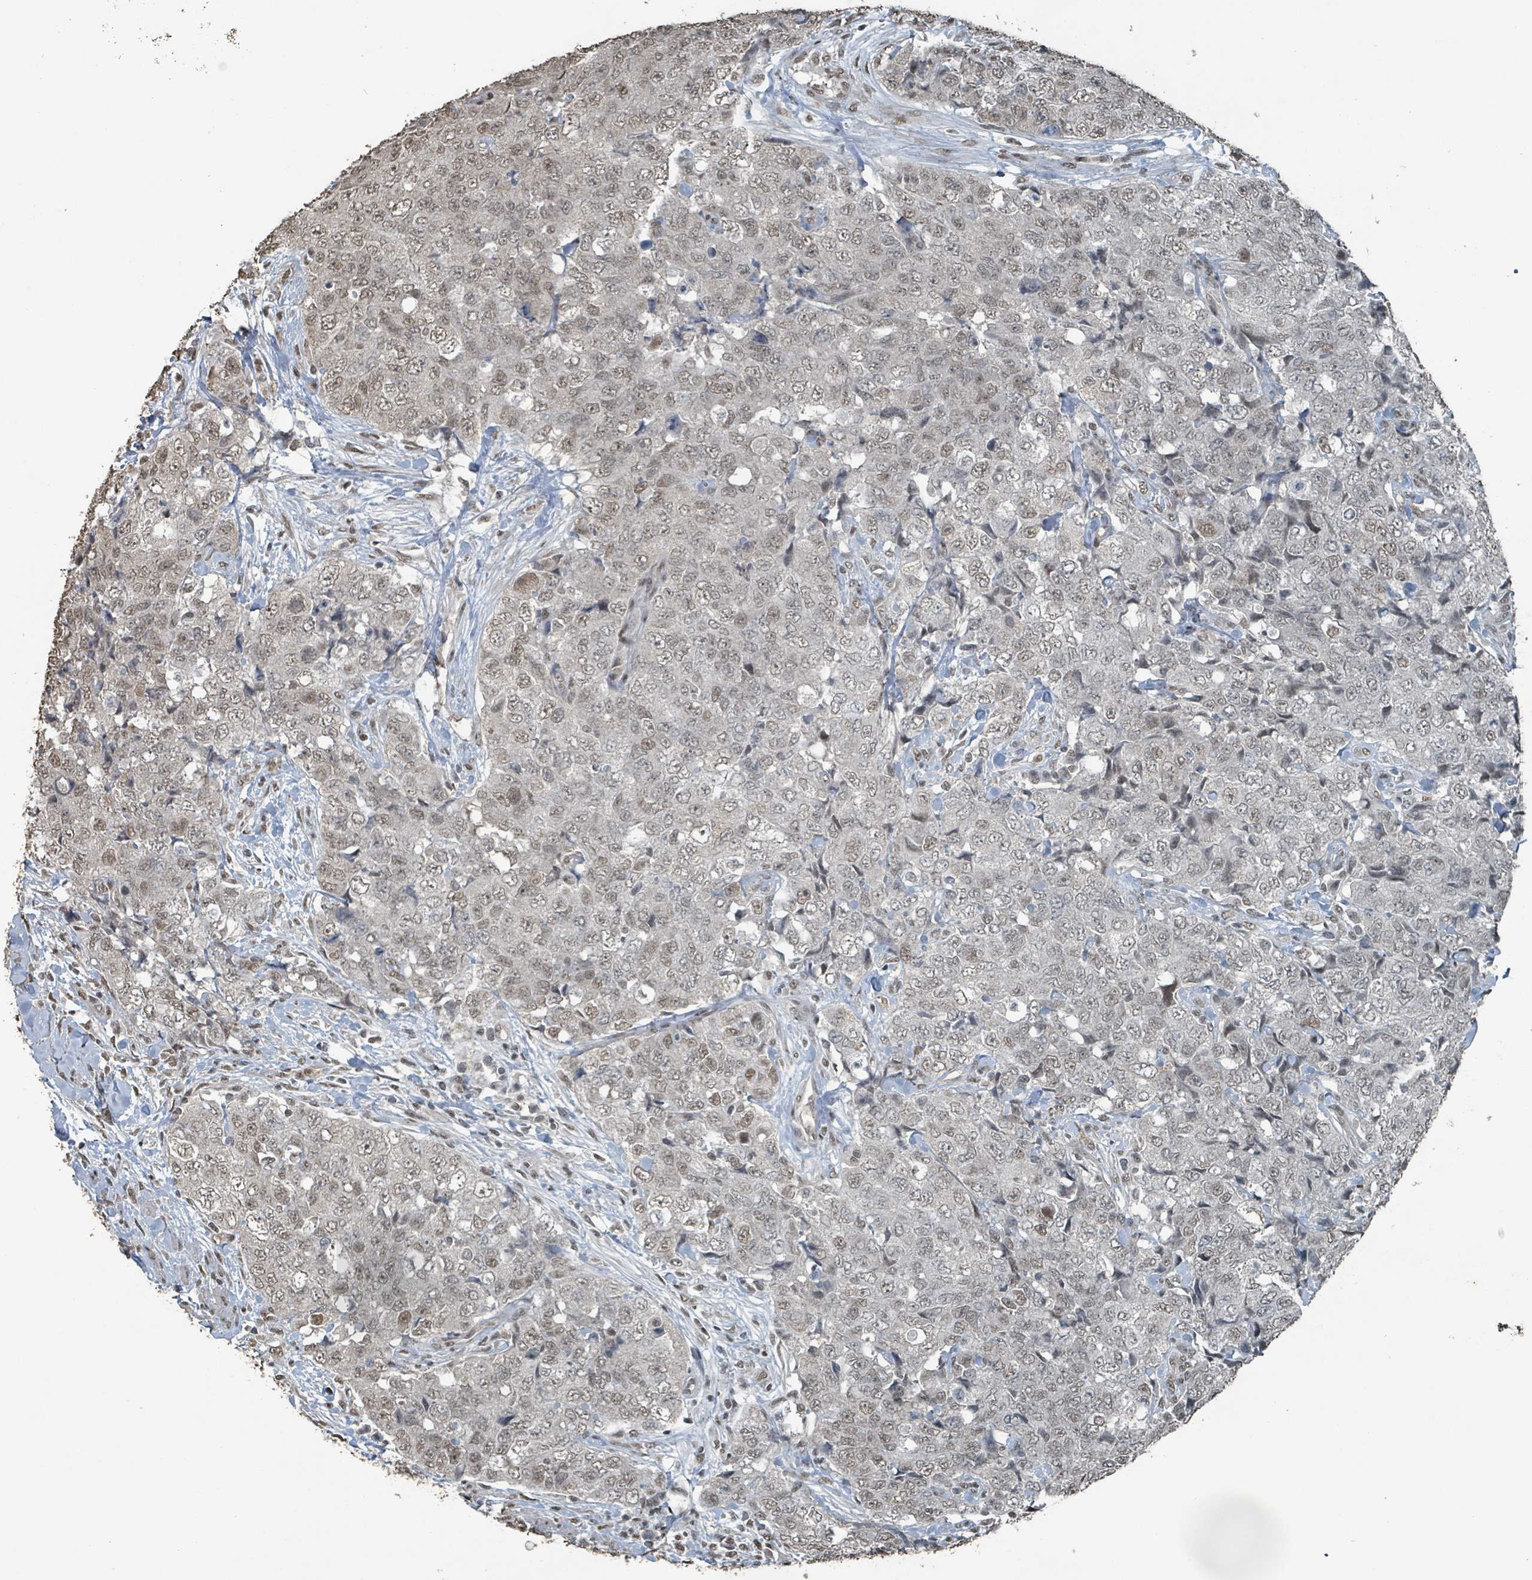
{"staining": {"intensity": "weak", "quantity": ">75%", "location": "nuclear"}, "tissue": "urothelial cancer", "cell_type": "Tumor cells", "image_type": "cancer", "snomed": [{"axis": "morphology", "description": "Urothelial carcinoma, High grade"}, {"axis": "topography", "description": "Urinary bladder"}], "caption": "Approximately >75% of tumor cells in human urothelial cancer exhibit weak nuclear protein expression as visualized by brown immunohistochemical staining.", "gene": "PHIP", "patient": {"sex": "female", "age": 78}}